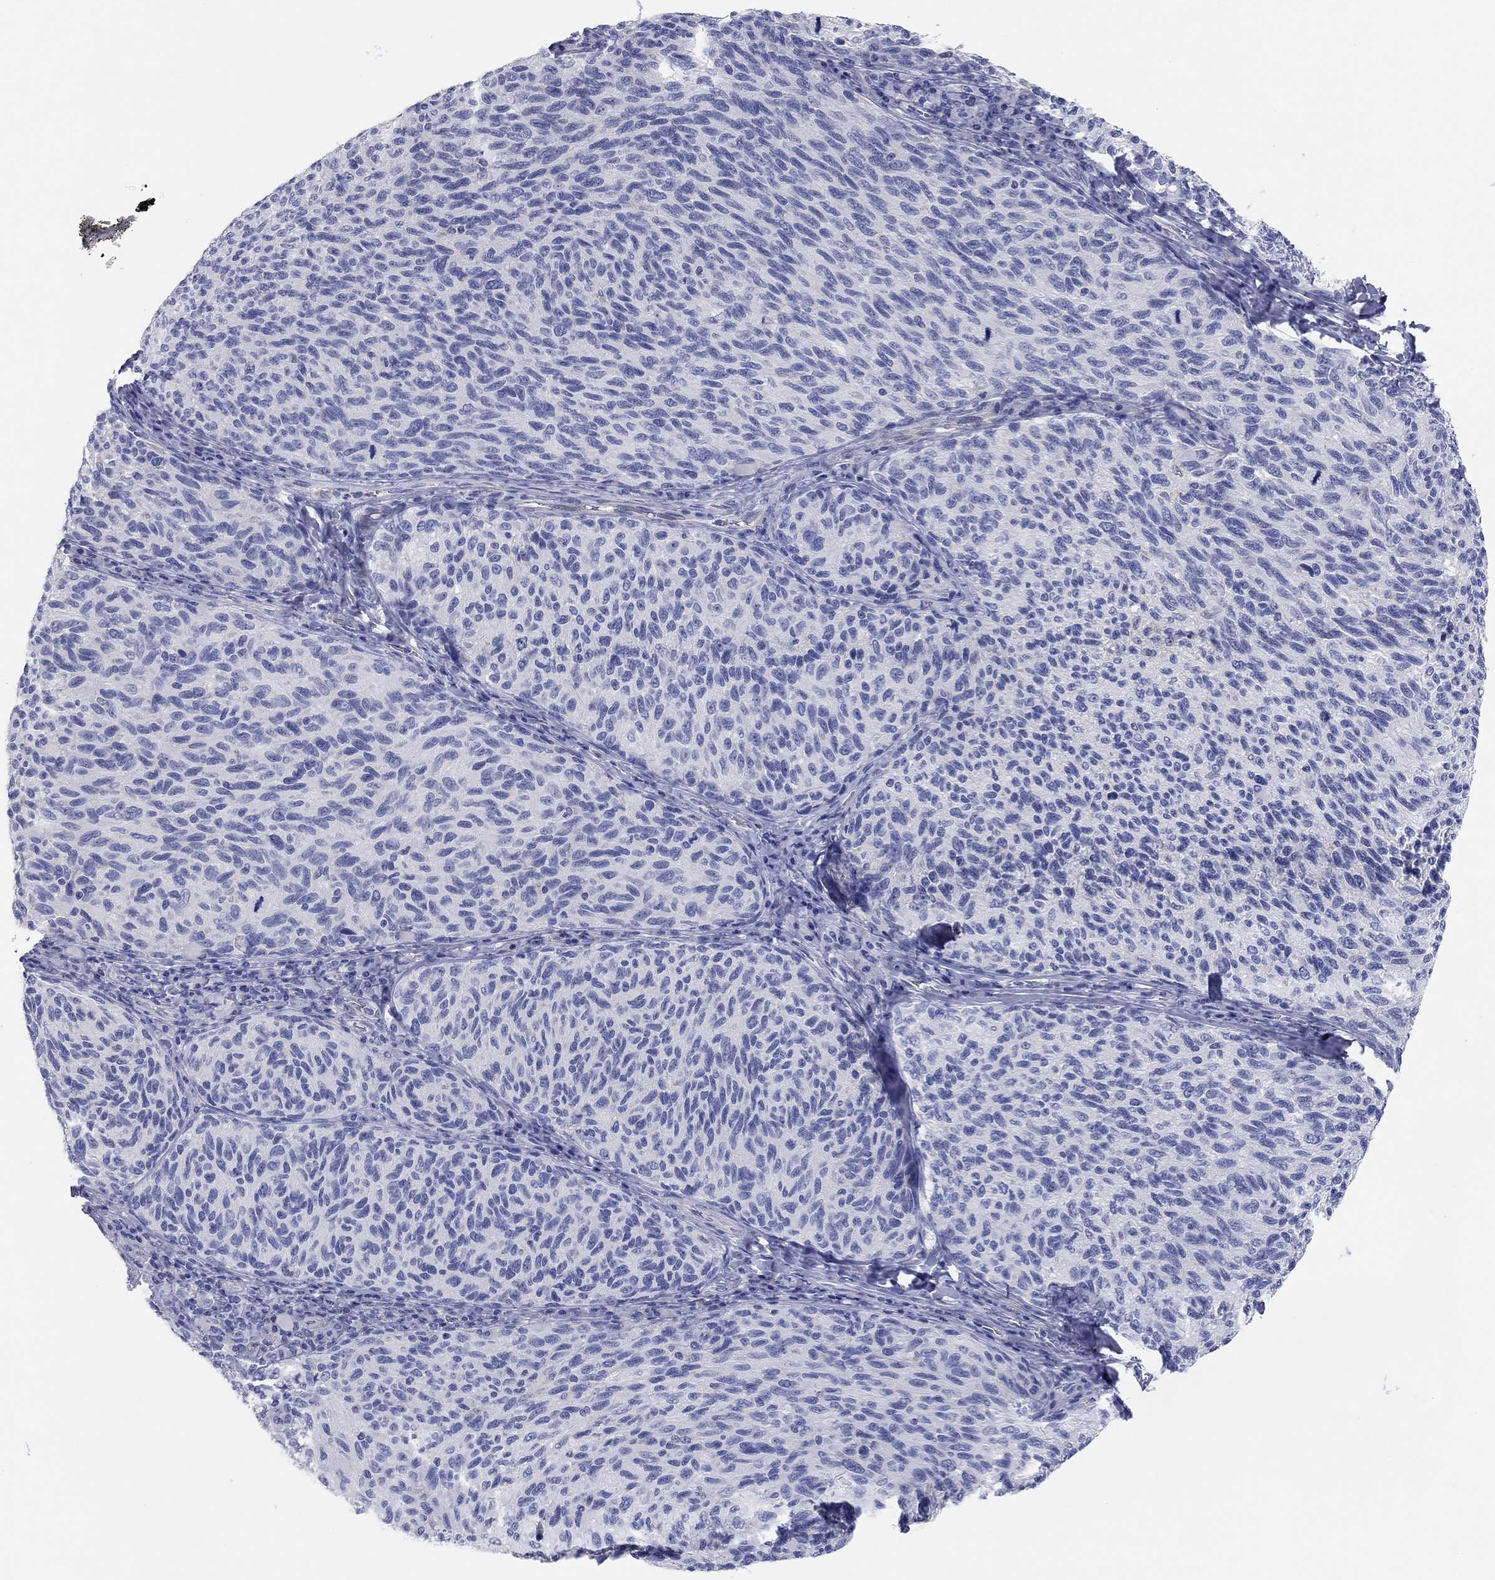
{"staining": {"intensity": "negative", "quantity": "none", "location": "none"}, "tissue": "melanoma", "cell_type": "Tumor cells", "image_type": "cancer", "snomed": [{"axis": "morphology", "description": "Malignant melanoma, NOS"}, {"axis": "topography", "description": "Skin"}], "caption": "Immunohistochemistry (IHC) histopathology image of melanoma stained for a protein (brown), which reveals no staining in tumor cells. (DAB (3,3'-diaminobenzidine) immunohistochemistry (IHC) visualized using brightfield microscopy, high magnification).", "gene": "TMEM221", "patient": {"sex": "female", "age": 73}}